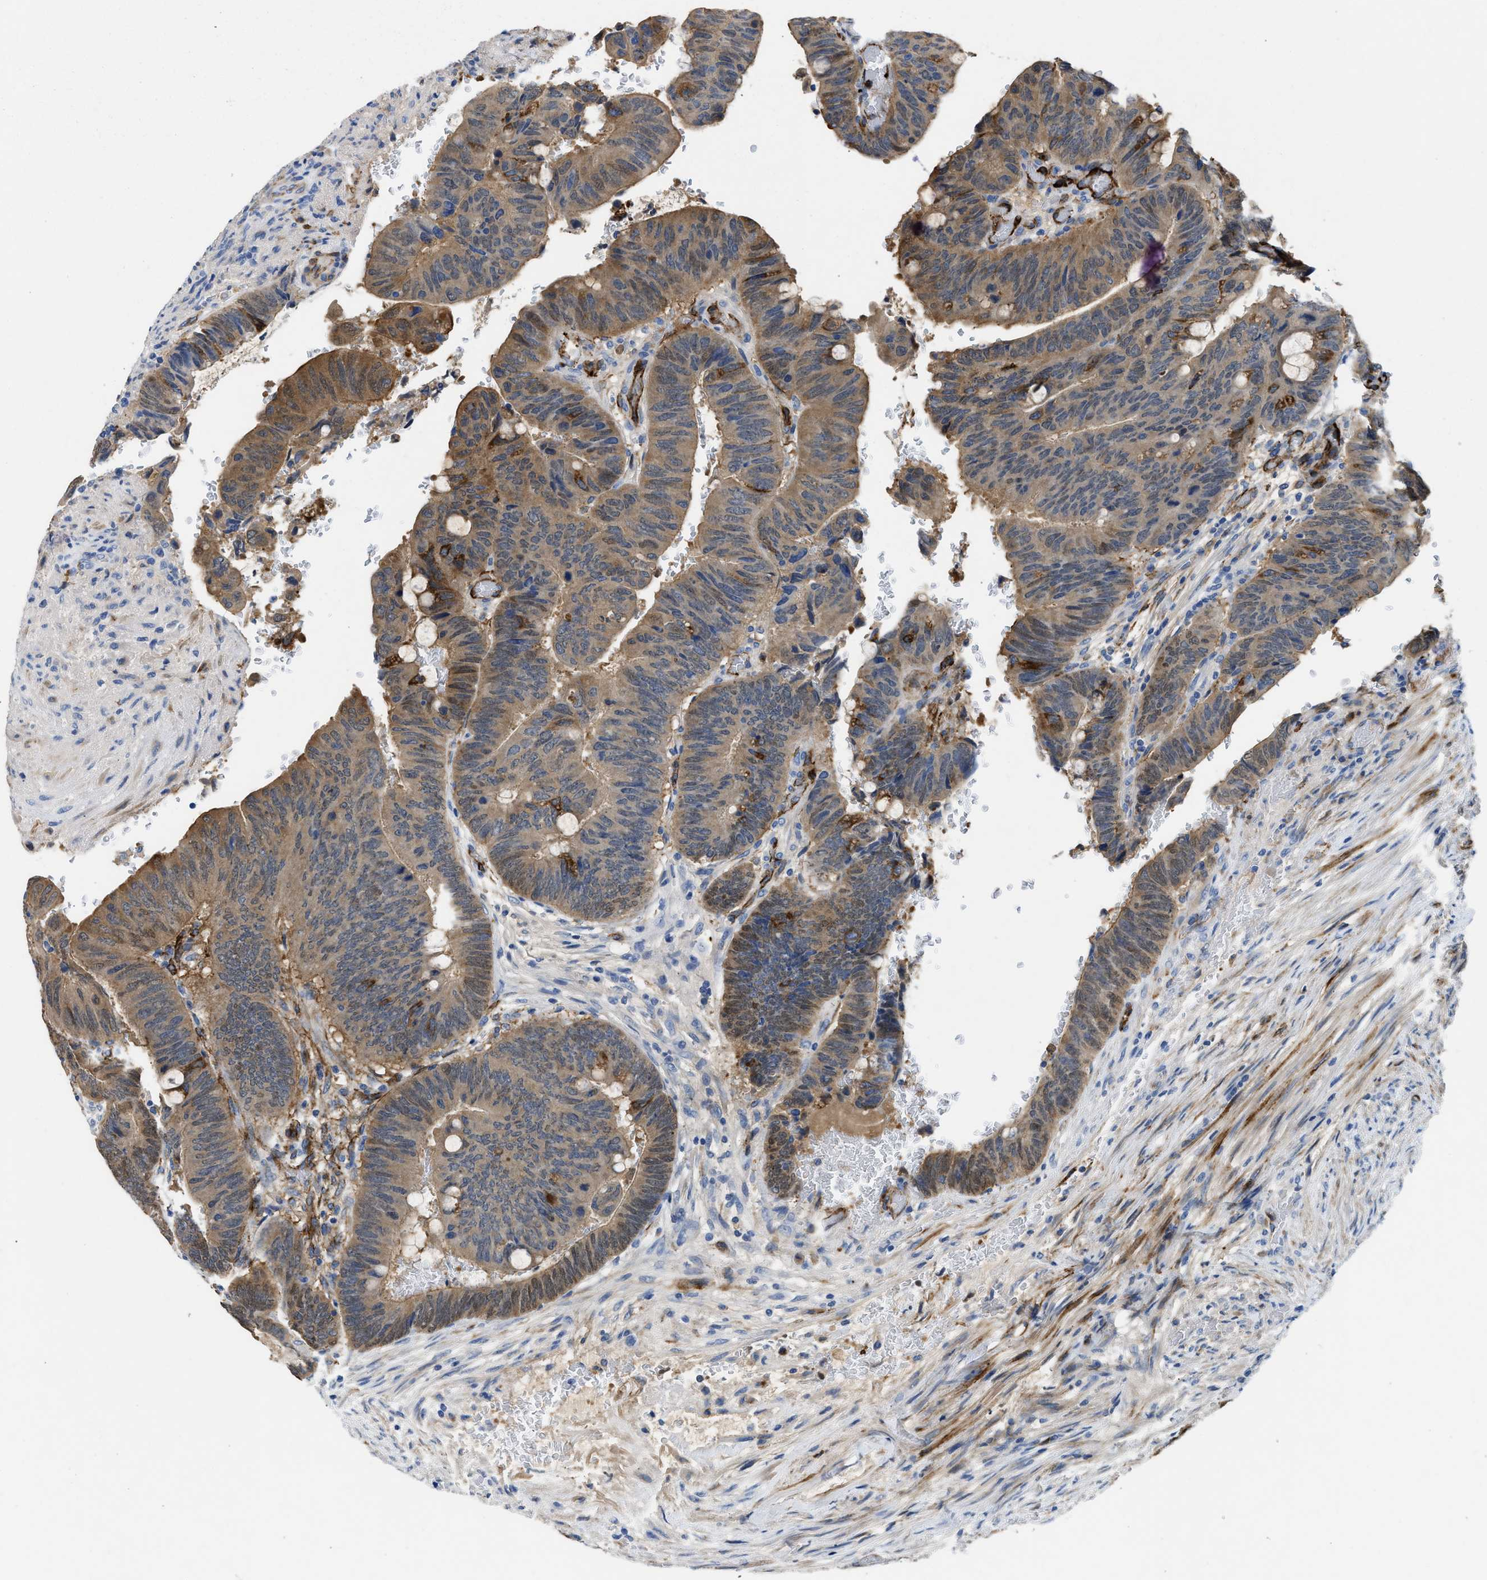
{"staining": {"intensity": "moderate", "quantity": ">75%", "location": "cytoplasmic/membranous,nuclear"}, "tissue": "colorectal cancer", "cell_type": "Tumor cells", "image_type": "cancer", "snomed": [{"axis": "morphology", "description": "Normal tissue, NOS"}, {"axis": "morphology", "description": "Adenocarcinoma, NOS"}, {"axis": "topography", "description": "Rectum"}], "caption": "Immunohistochemistry (IHC) image of neoplastic tissue: colorectal cancer stained using immunohistochemistry (IHC) reveals medium levels of moderate protein expression localized specifically in the cytoplasmic/membranous and nuclear of tumor cells, appearing as a cytoplasmic/membranous and nuclear brown color.", "gene": "SPEG", "patient": {"sex": "male", "age": 92}}